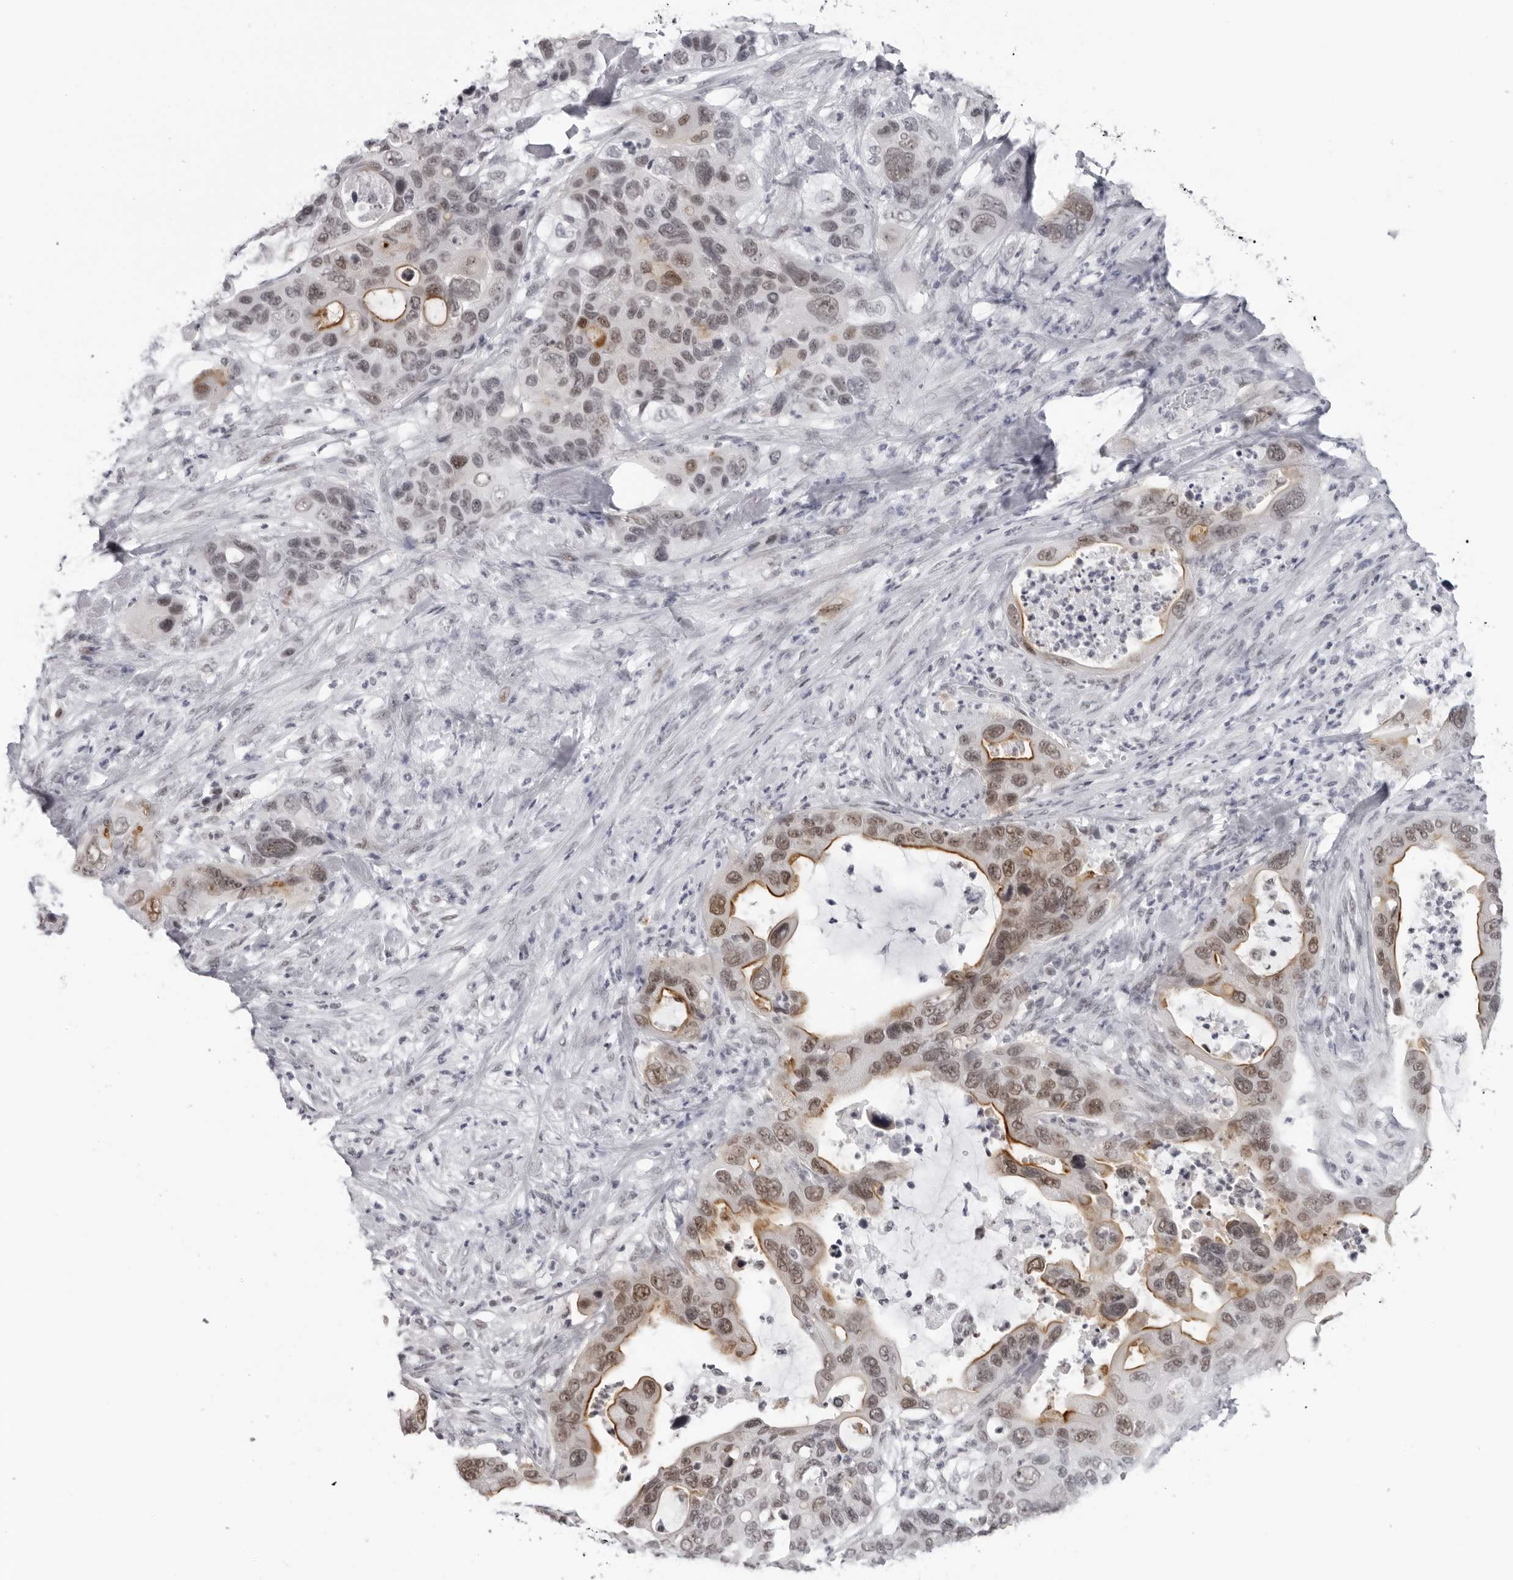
{"staining": {"intensity": "moderate", "quantity": ">75%", "location": "cytoplasmic/membranous,nuclear"}, "tissue": "pancreatic cancer", "cell_type": "Tumor cells", "image_type": "cancer", "snomed": [{"axis": "morphology", "description": "Adenocarcinoma, NOS"}, {"axis": "topography", "description": "Pancreas"}], "caption": "Protein expression by IHC reveals moderate cytoplasmic/membranous and nuclear staining in approximately >75% of tumor cells in pancreatic adenocarcinoma.", "gene": "ESPN", "patient": {"sex": "female", "age": 71}}